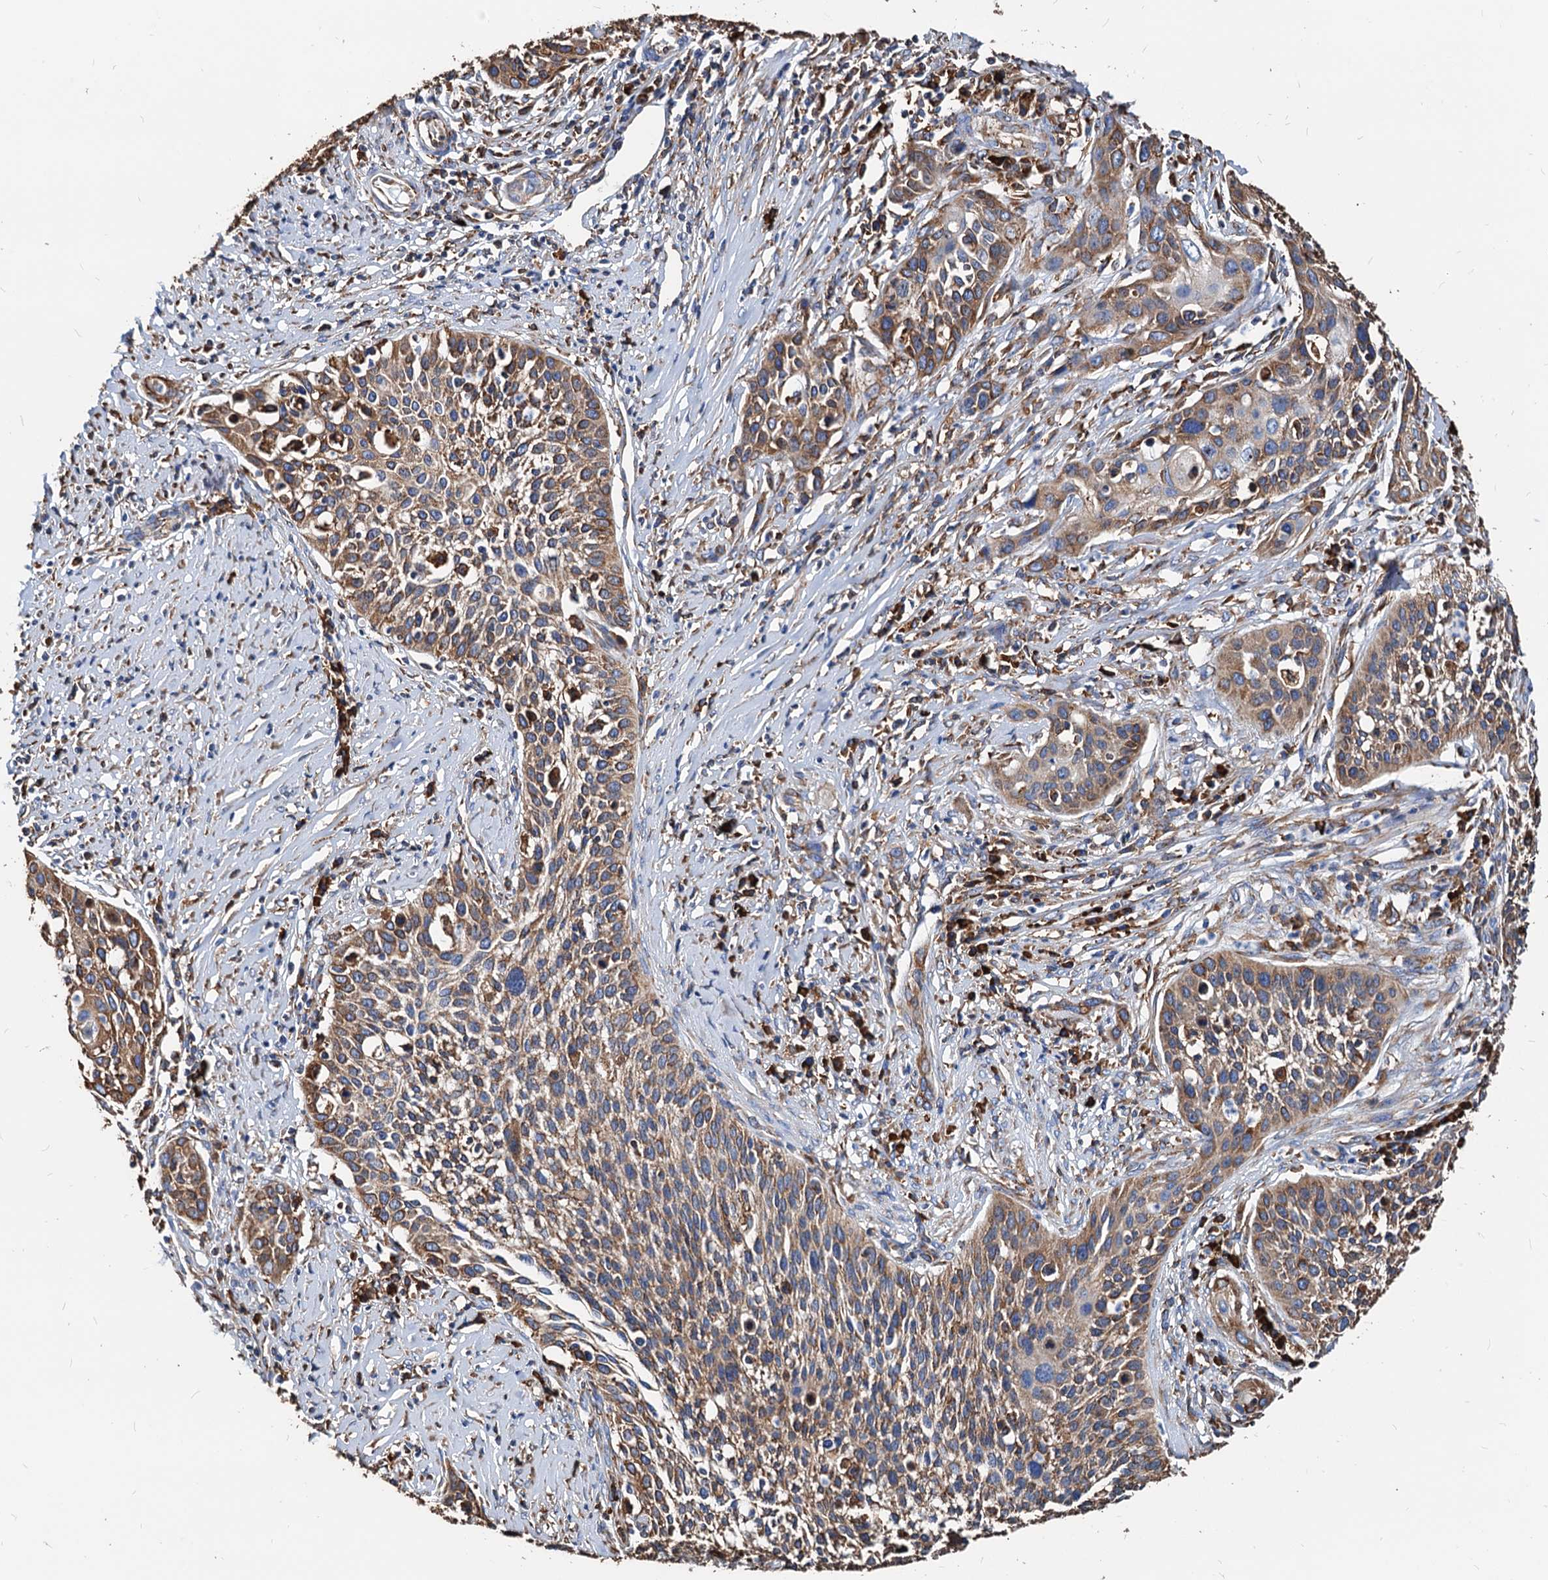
{"staining": {"intensity": "moderate", "quantity": ">75%", "location": "cytoplasmic/membranous"}, "tissue": "cervical cancer", "cell_type": "Tumor cells", "image_type": "cancer", "snomed": [{"axis": "morphology", "description": "Squamous cell carcinoma, NOS"}, {"axis": "topography", "description": "Cervix"}], "caption": "Immunohistochemical staining of human cervical cancer (squamous cell carcinoma) displays medium levels of moderate cytoplasmic/membranous protein expression in approximately >75% of tumor cells.", "gene": "HSPA5", "patient": {"sex": "female", "age": 34}}